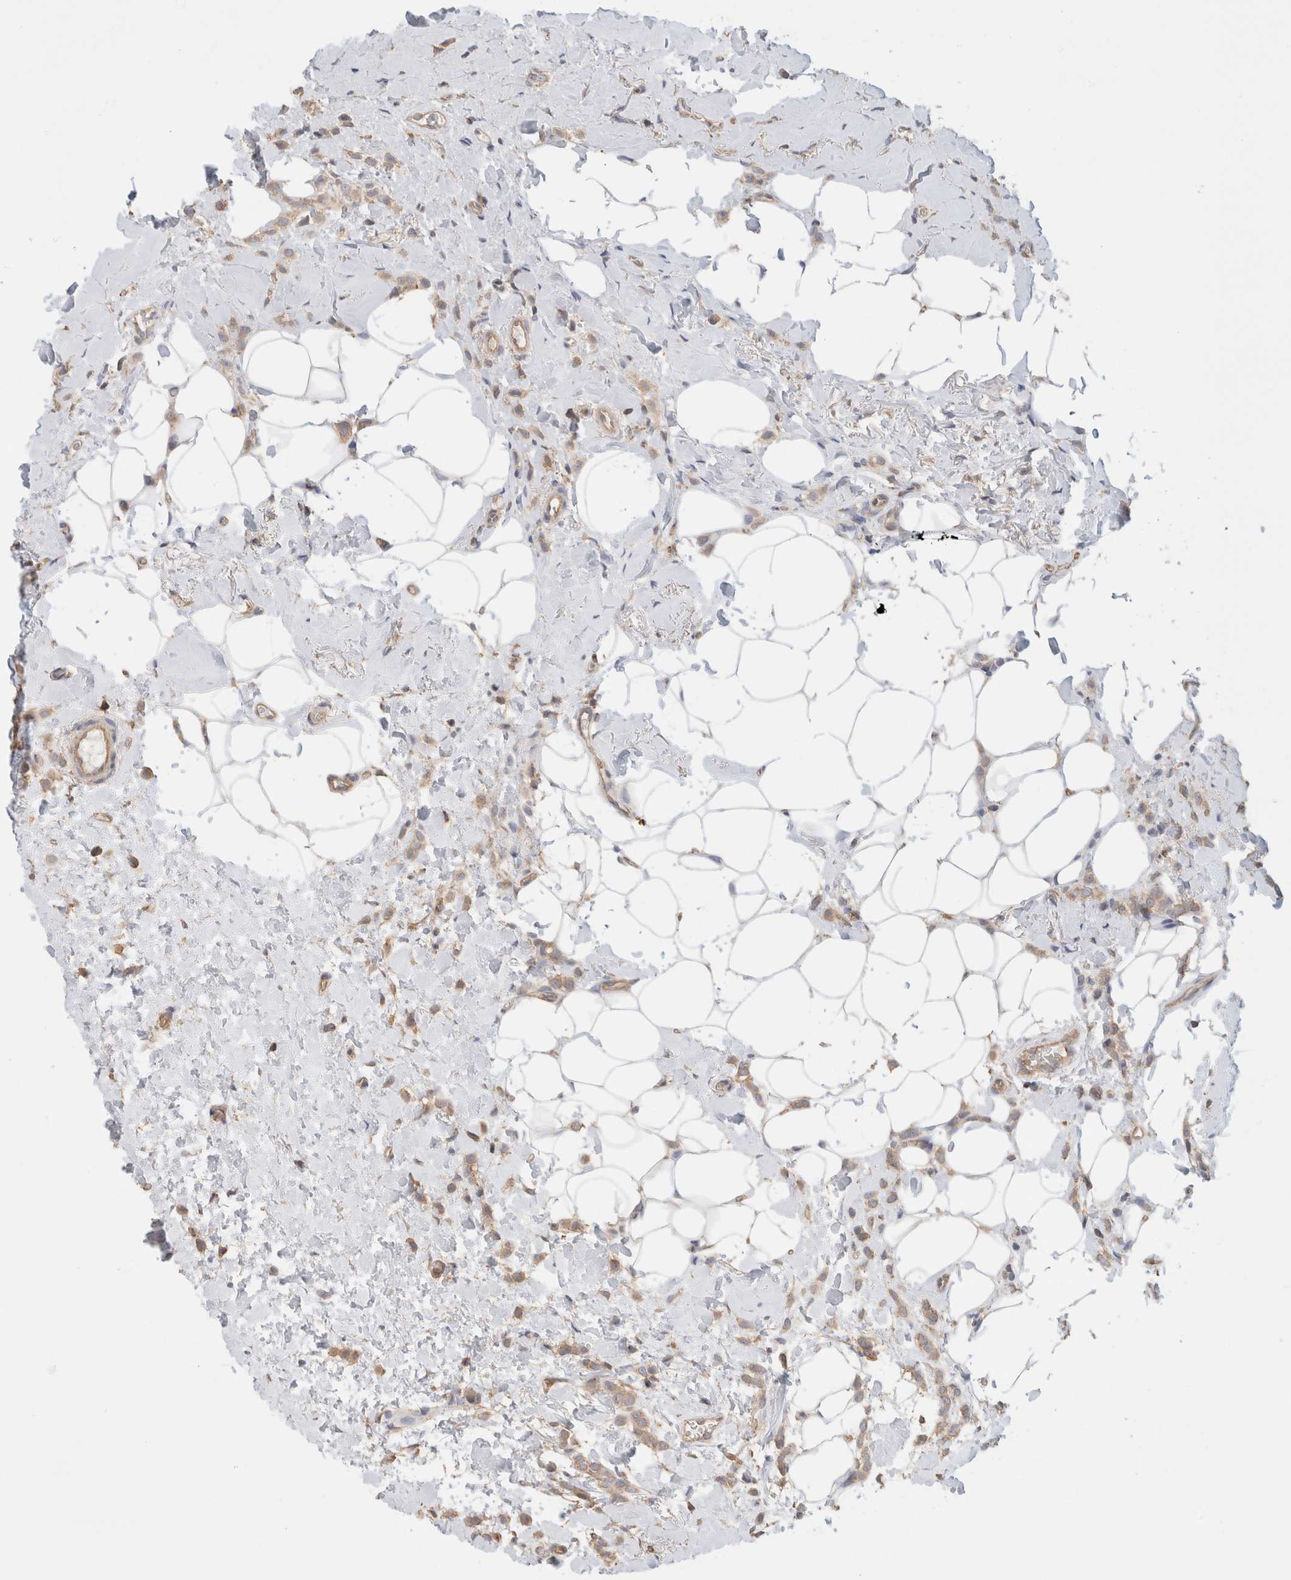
{"staining": {"intensity": "weak", "quantity": ">75%", "location": "cytoplasmic/membranous"}, "tissue": "breast cancer", "cell_type": "Tumor cells", "image_type": "cancer", "snomed": [{"axis": "morphology", "description": "Normal tissue, NOS"}, {"axis": "morphology", "description": "Lobular carcinoma"}, {"axis": "topography", "description": "Breast"}], "caption": "Immunohistochemistry (DAB (3,3'-diaminobenzidine)) staining of human breast lobular carcinoma demonstrates weak cytoplasmic/membranous protein expression in about >75% of tumor cells.", "gene": "CFAP418", "patient": {"sex": "female", "age": 50}}